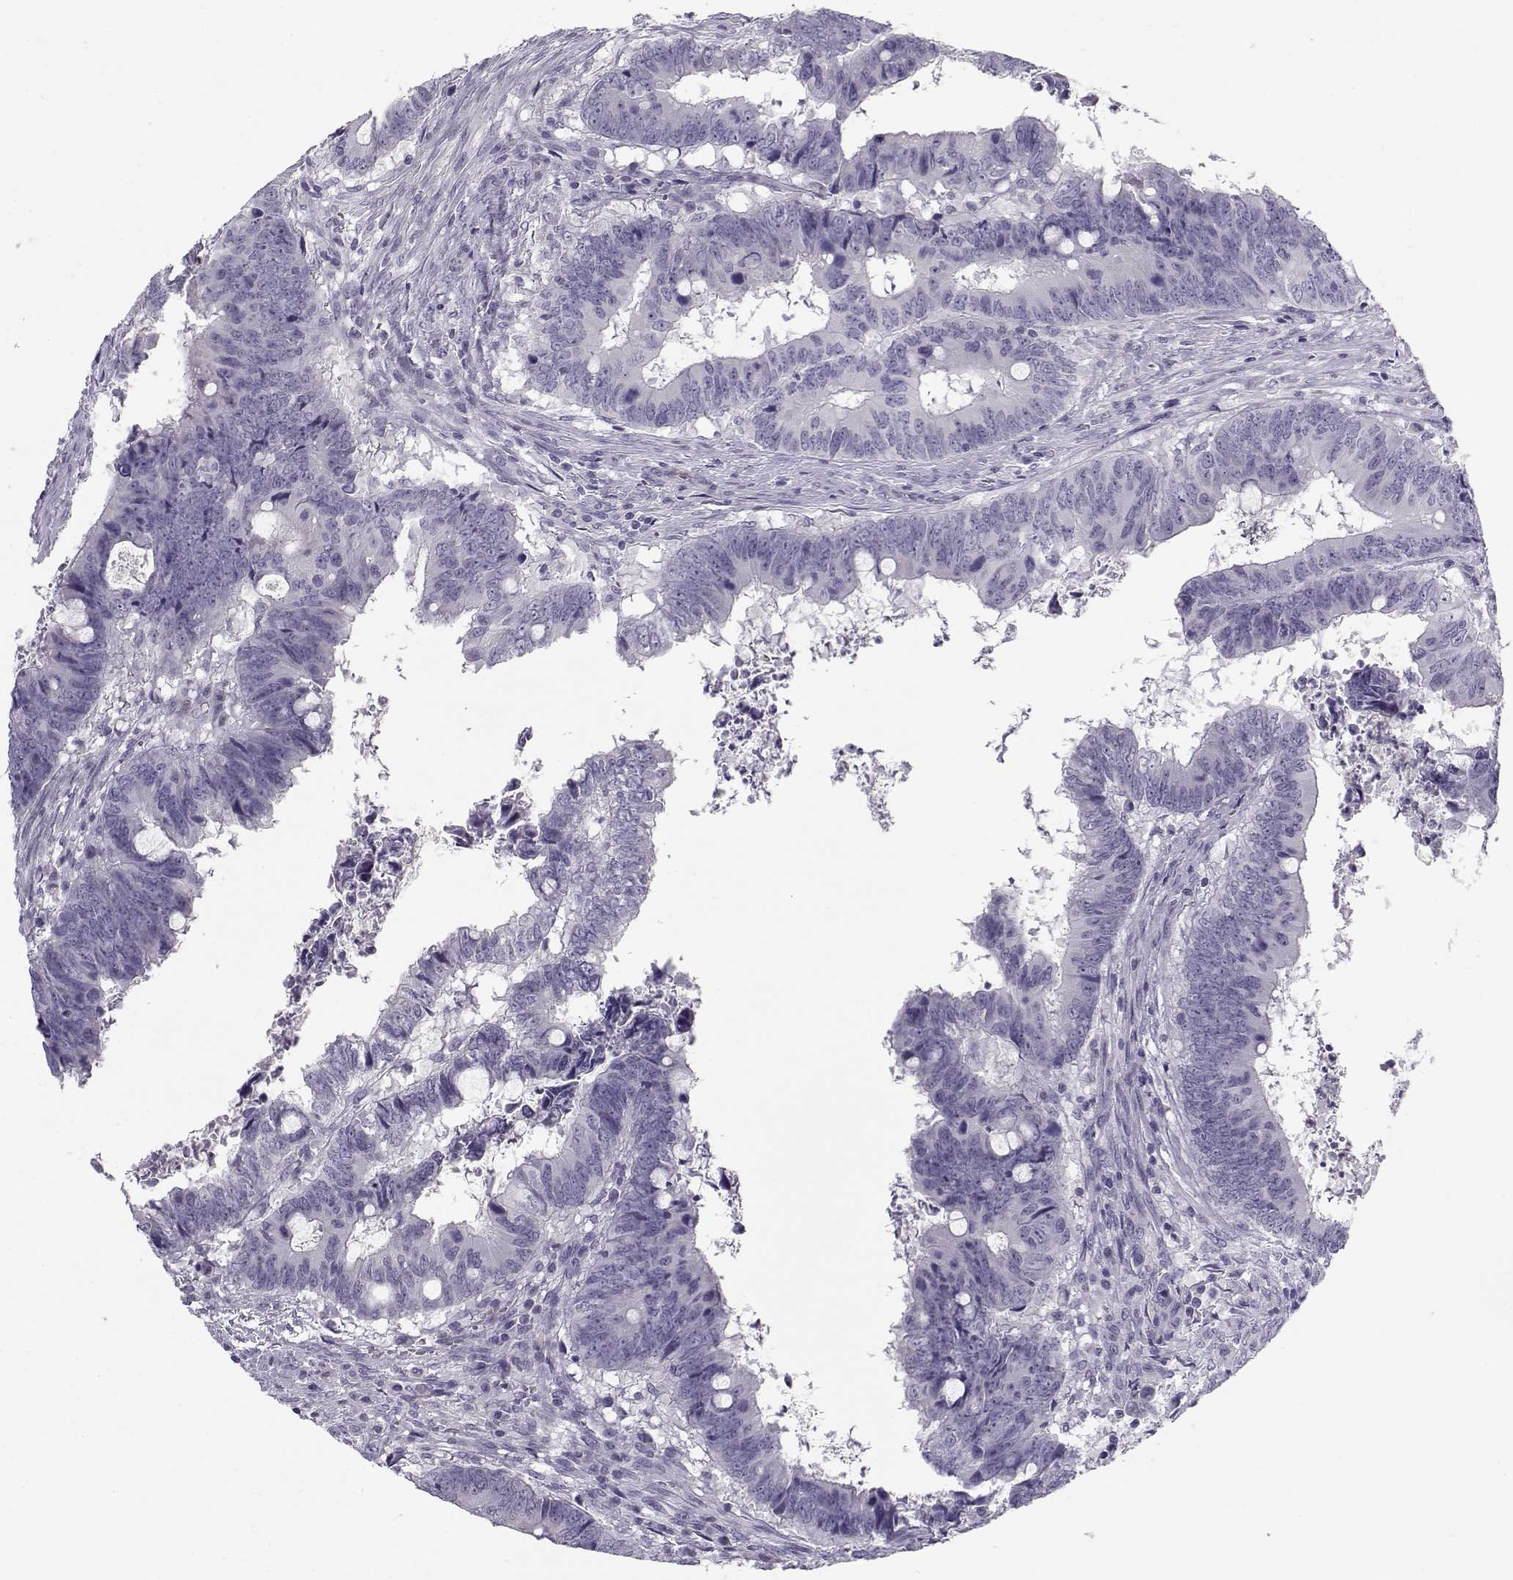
{"staining": {"intensity": "negative", "quantity": "none", "location": "none"}, "tissue": "colorectal cancer", "cell_type": "Tumor cells", "image_type": "cancer", "snomed": [{"axis": "morphology", "description": "Adenocarcinoma, NOS"}, {"axis": "topography", "description": "Colon"}], "caption": "Colorectal cancer (adenocarcinoma) stained for a protein using IHC displays no positivity tumor cells.", "gene": "MYO1A", "patient": {"sex": "female", "age": 82}}